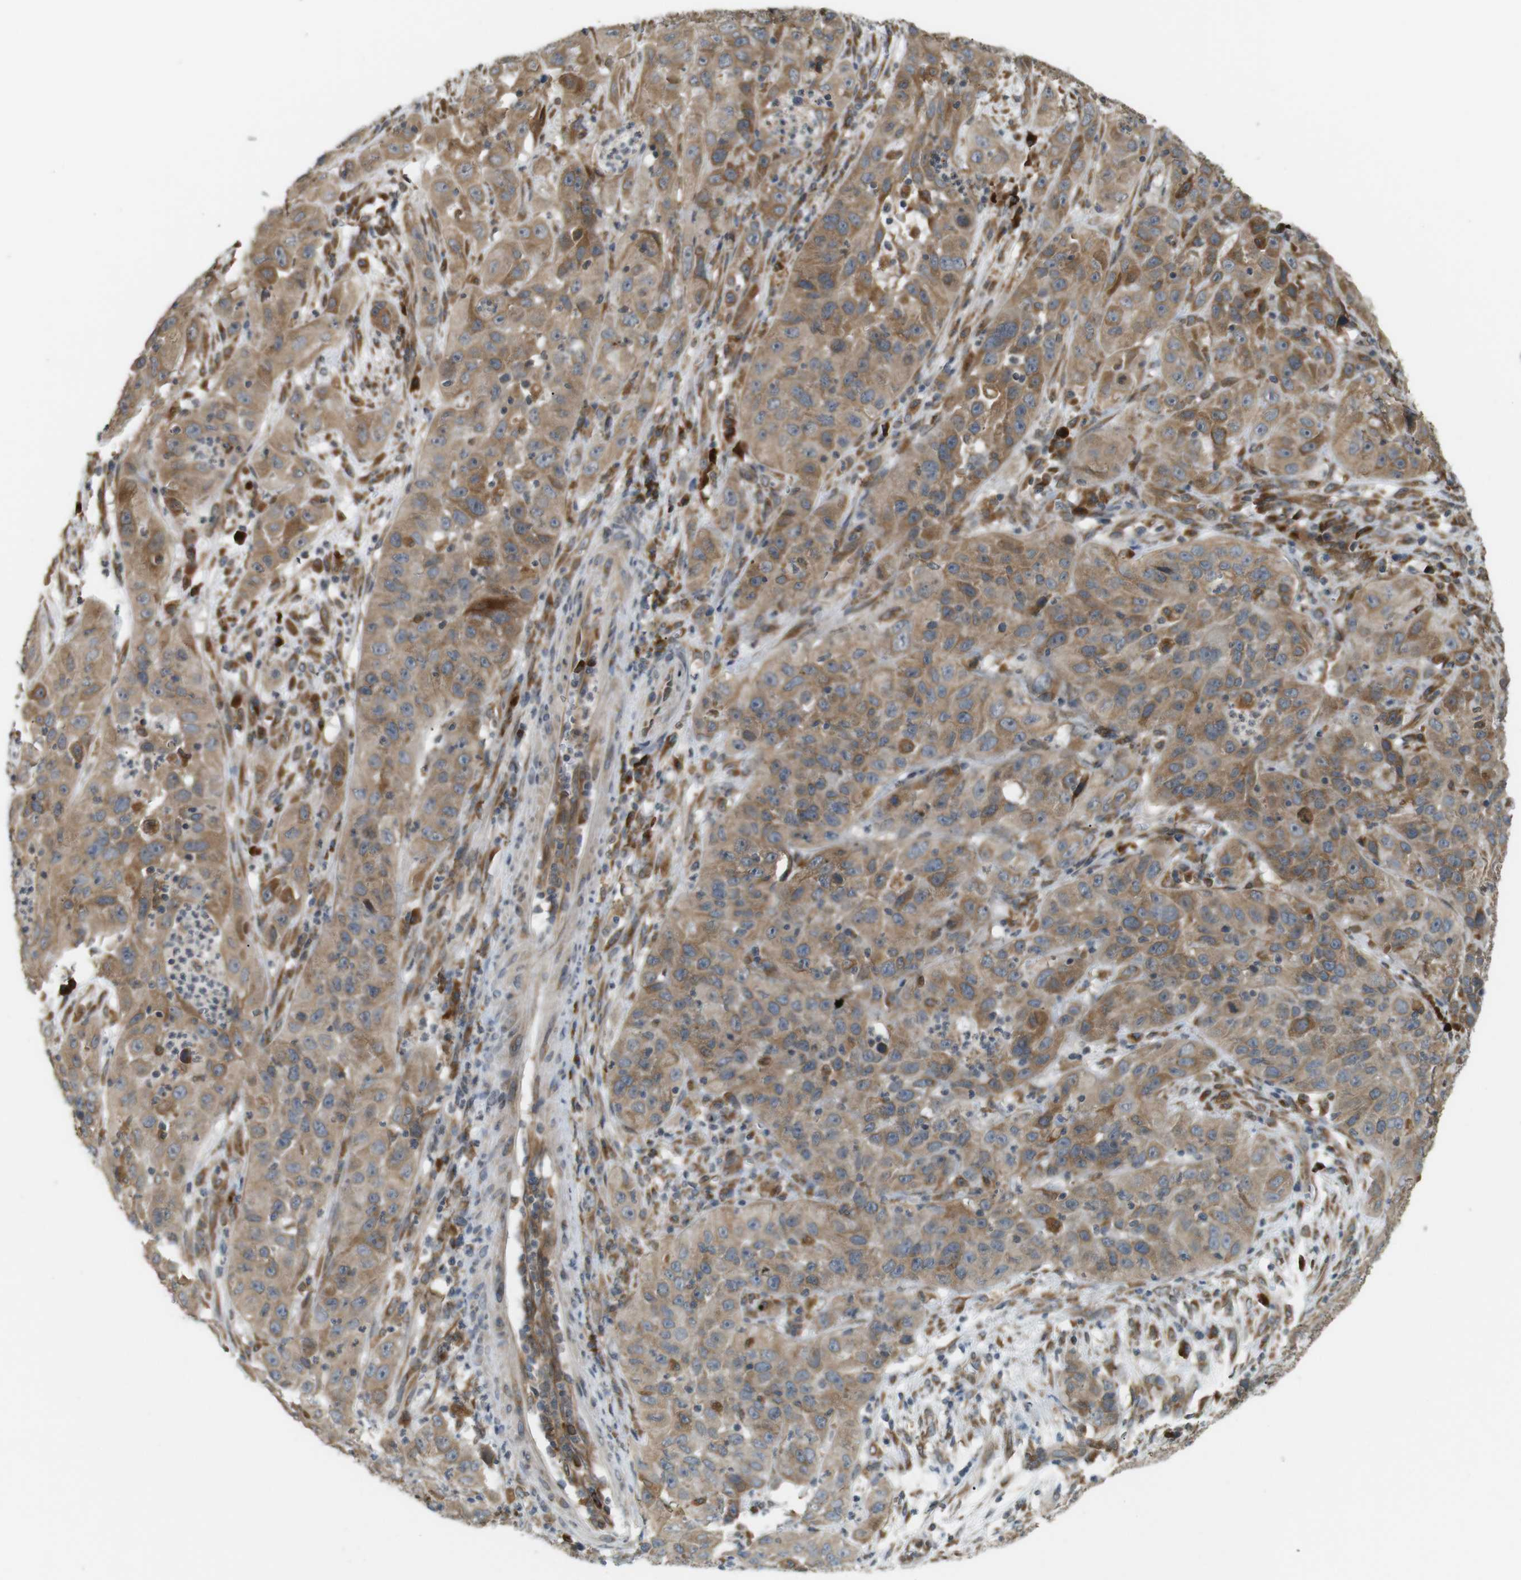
{"staining": {"intensity": "moderate", "quantity": ">75%", "location": "cytoplasmic/membranous"}, "tissue": "cervical cancer", "cell_type": "Tumor cells", "image_type": "cancer", "snomed": [{"axis": "morphology", "description": "Squamous cell carcinoma, NOS"}, {"axis": "topography", "description": "Cervix"}], "caption": "Cervical cancer was stained to show a protein in brown. There is medium levels of moderate cytoplasmic/membranous staining in approximately >75% of tumor cells.", "gene": "TMED4", "patient": {"sex": "female", "age": 32}}